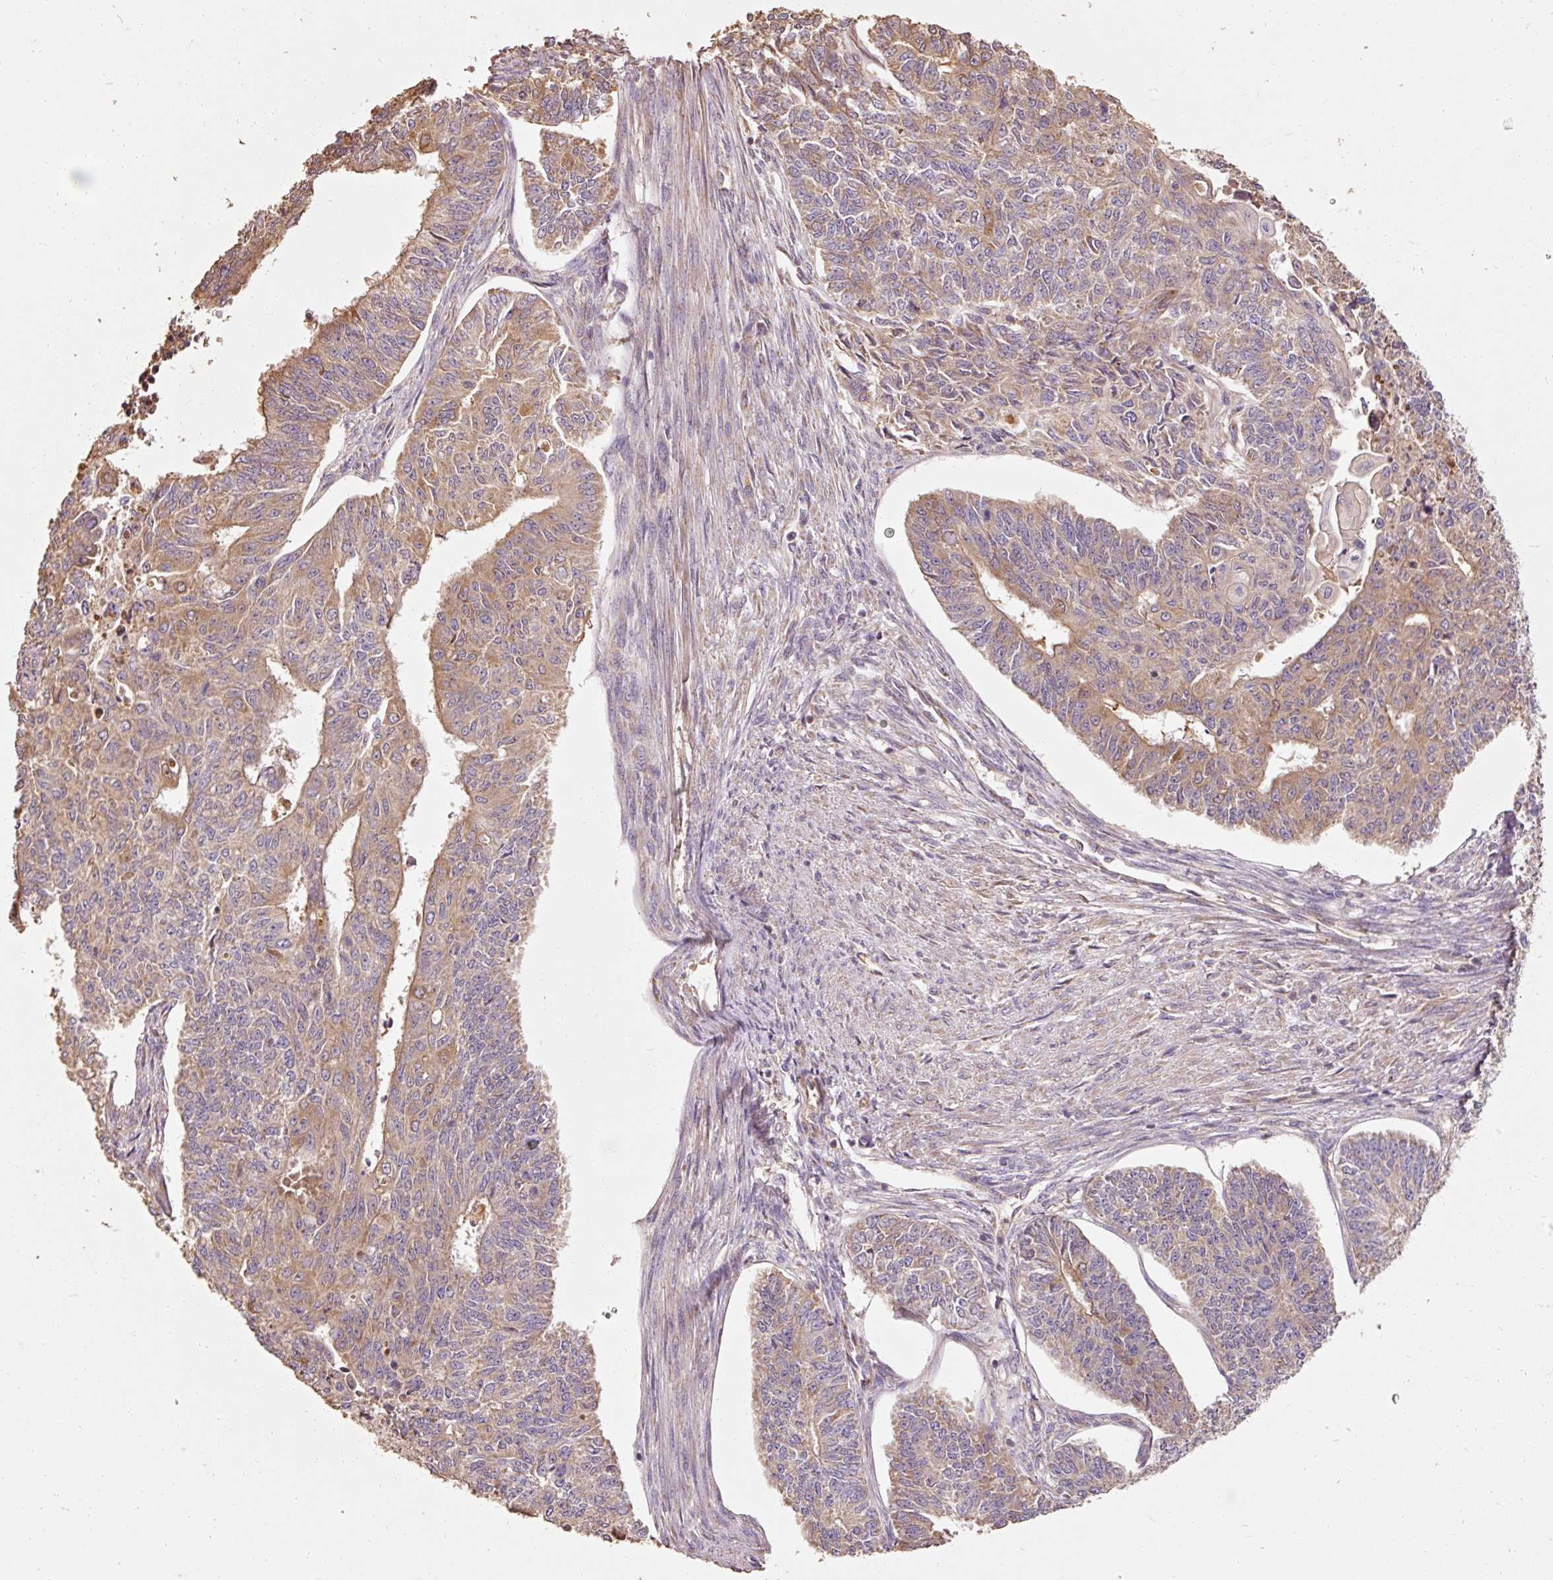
{"staining": {"intensity": "moderate", "quantity": "25%-75%", "location": "cytoplasmic/membranous"}, "tissue": "endometrial cancer", "cell_type": "Tumor cells", "image_type": "cancer", "snomed": [{"axis": "morphology", "description": "Adenocarcinoma, NOS"}, {"axis": "topography", "description": "Endometrium"}], "caption": "Endometrial cancer stained for a protein shows moderate cytoplasmic/membranous positivity in tumor cells.", "gene": "EFHC1", "patient": {"sex": "female", "age": 32}}